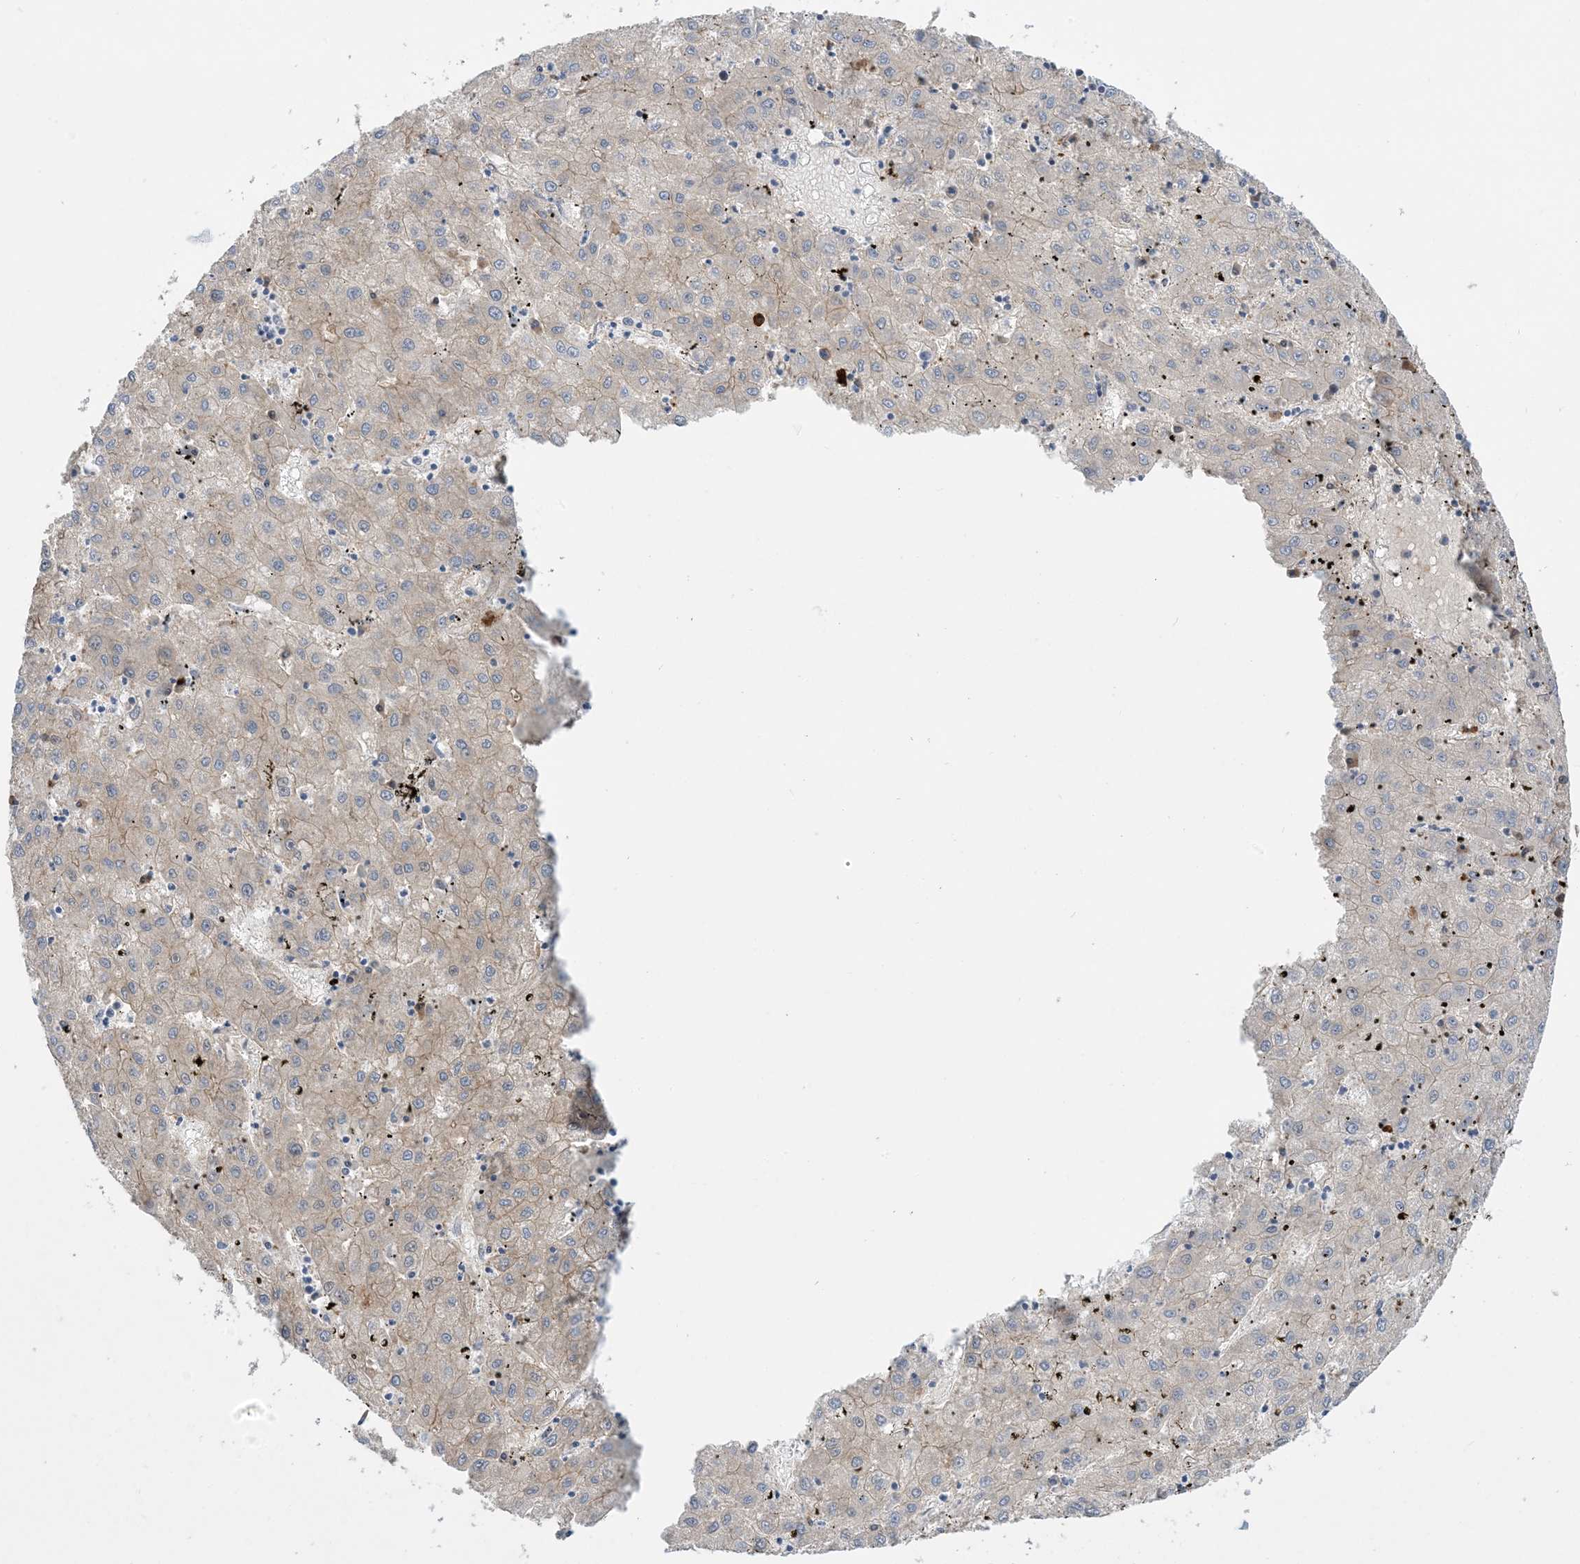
{"staining": {"intensity": "weak", "quantity": "<25%", "location": "cytoplasmic/membranous"}, "tissue": "liver cancer", "cell_type": "Tumor cells", "image_type": "cancer", "snomed": [{"axis": "morphology", "description": "Carcinoma, Hepatocellular, NOS"}, {"axis": "topography", "description": "Liver"}], "caption": "A histopathology image of hepatocellular carcinoma (liver) stained for a protein shows no brown staining in tumor cells.", "gene": "AOC1", "patient": {"sex": "male", "age": 72}}